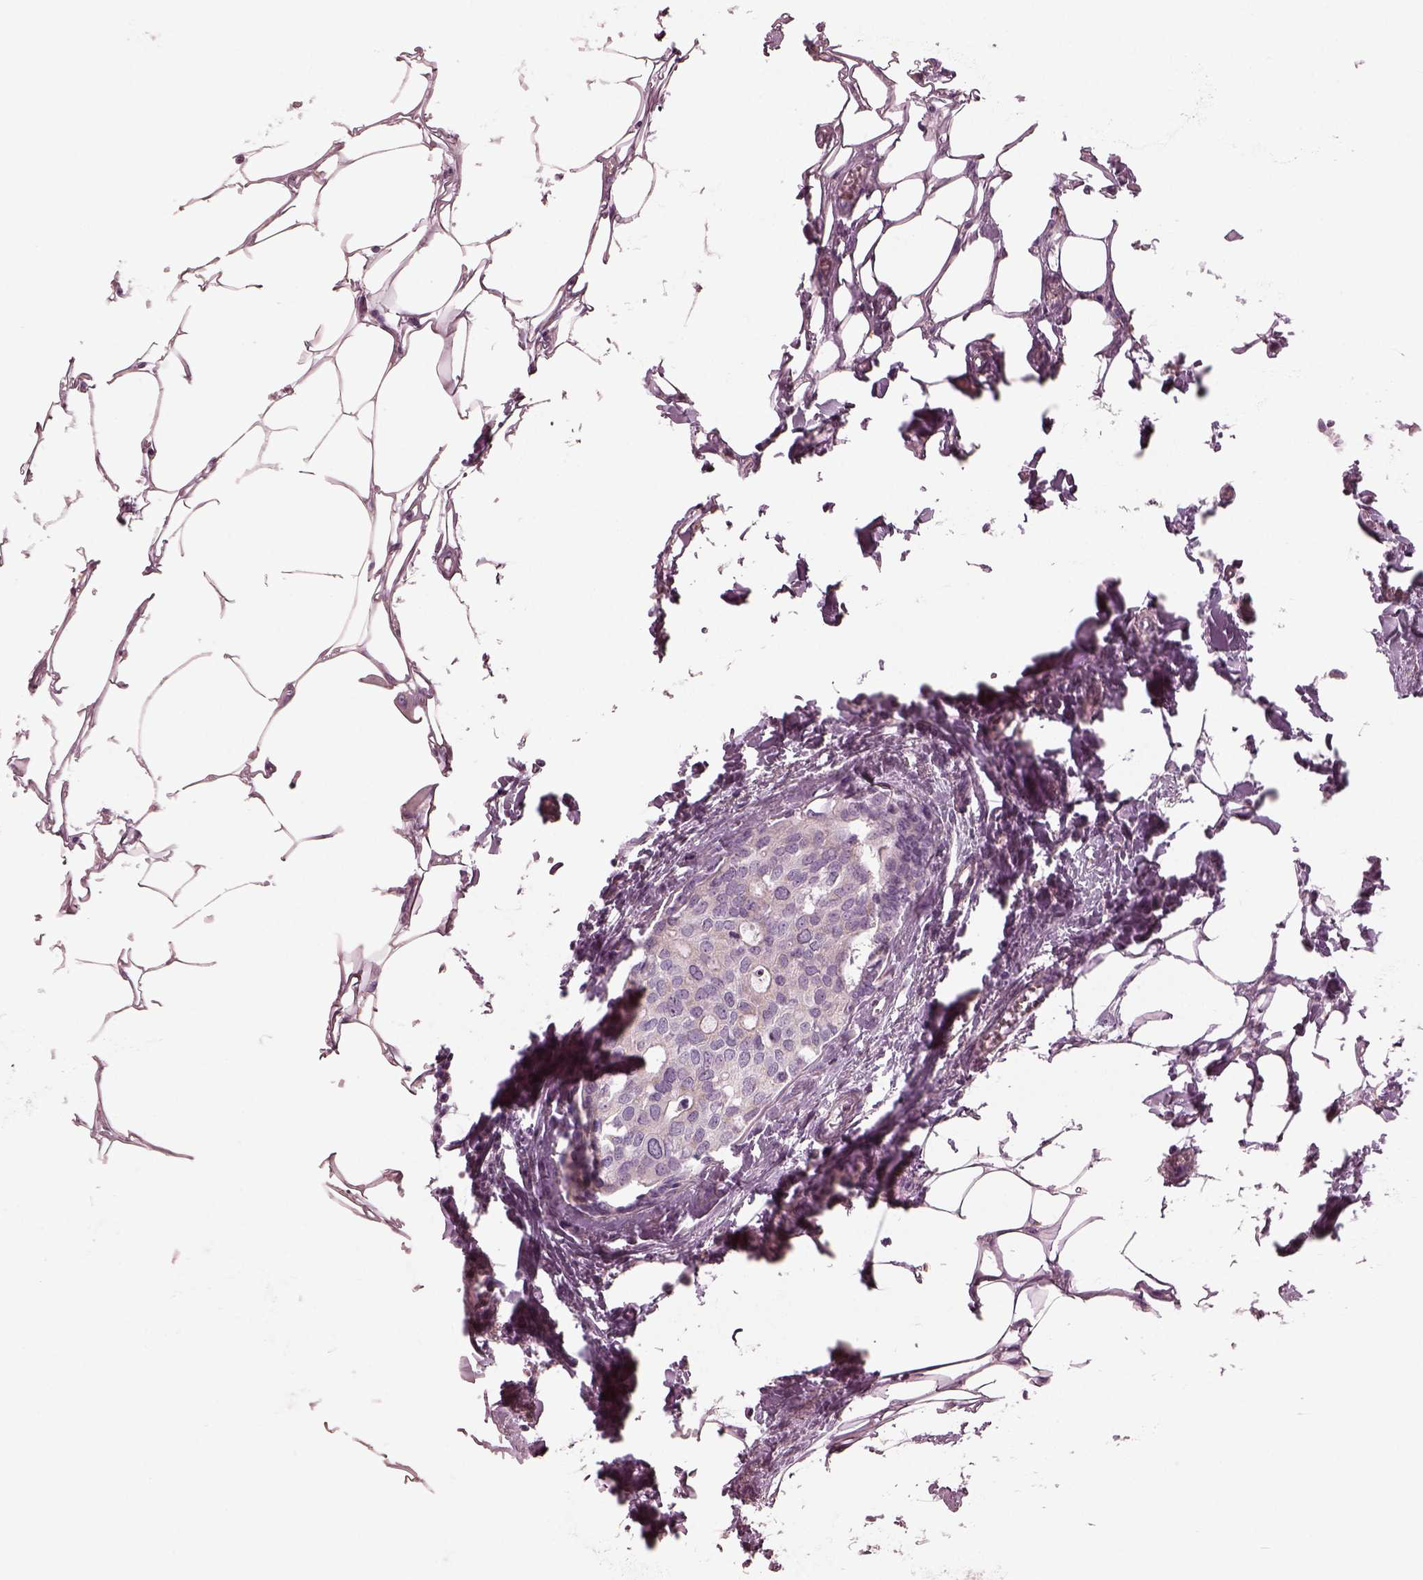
{"staining": {"intensity": "negative", "quantity": "none", "location": "none"}, "tissue": "breast cancer", "cell_type": "Tumor cells", "image_type": "cancer", "snomed": [{"axis": "morphology", "description": "Duct carcinoma"}, {"axis": "topography", "description": "Breast"}], "caption": "Immunohistochemistry (IHC) image of neoplastic tissue: human breast cancer stained with DAB (3,3'-diaminobenzidine) exhibits no significant protein expression in tumor cells. The staining was performed using DAB (3,3'-diaminobenzidine) to visualize the protein expression in brown, while the nuclei were stained in blue with hematoxylin (Magnification: 20x).", "gene": "MIA", "patient": {"sex": "female", "age": 83}}